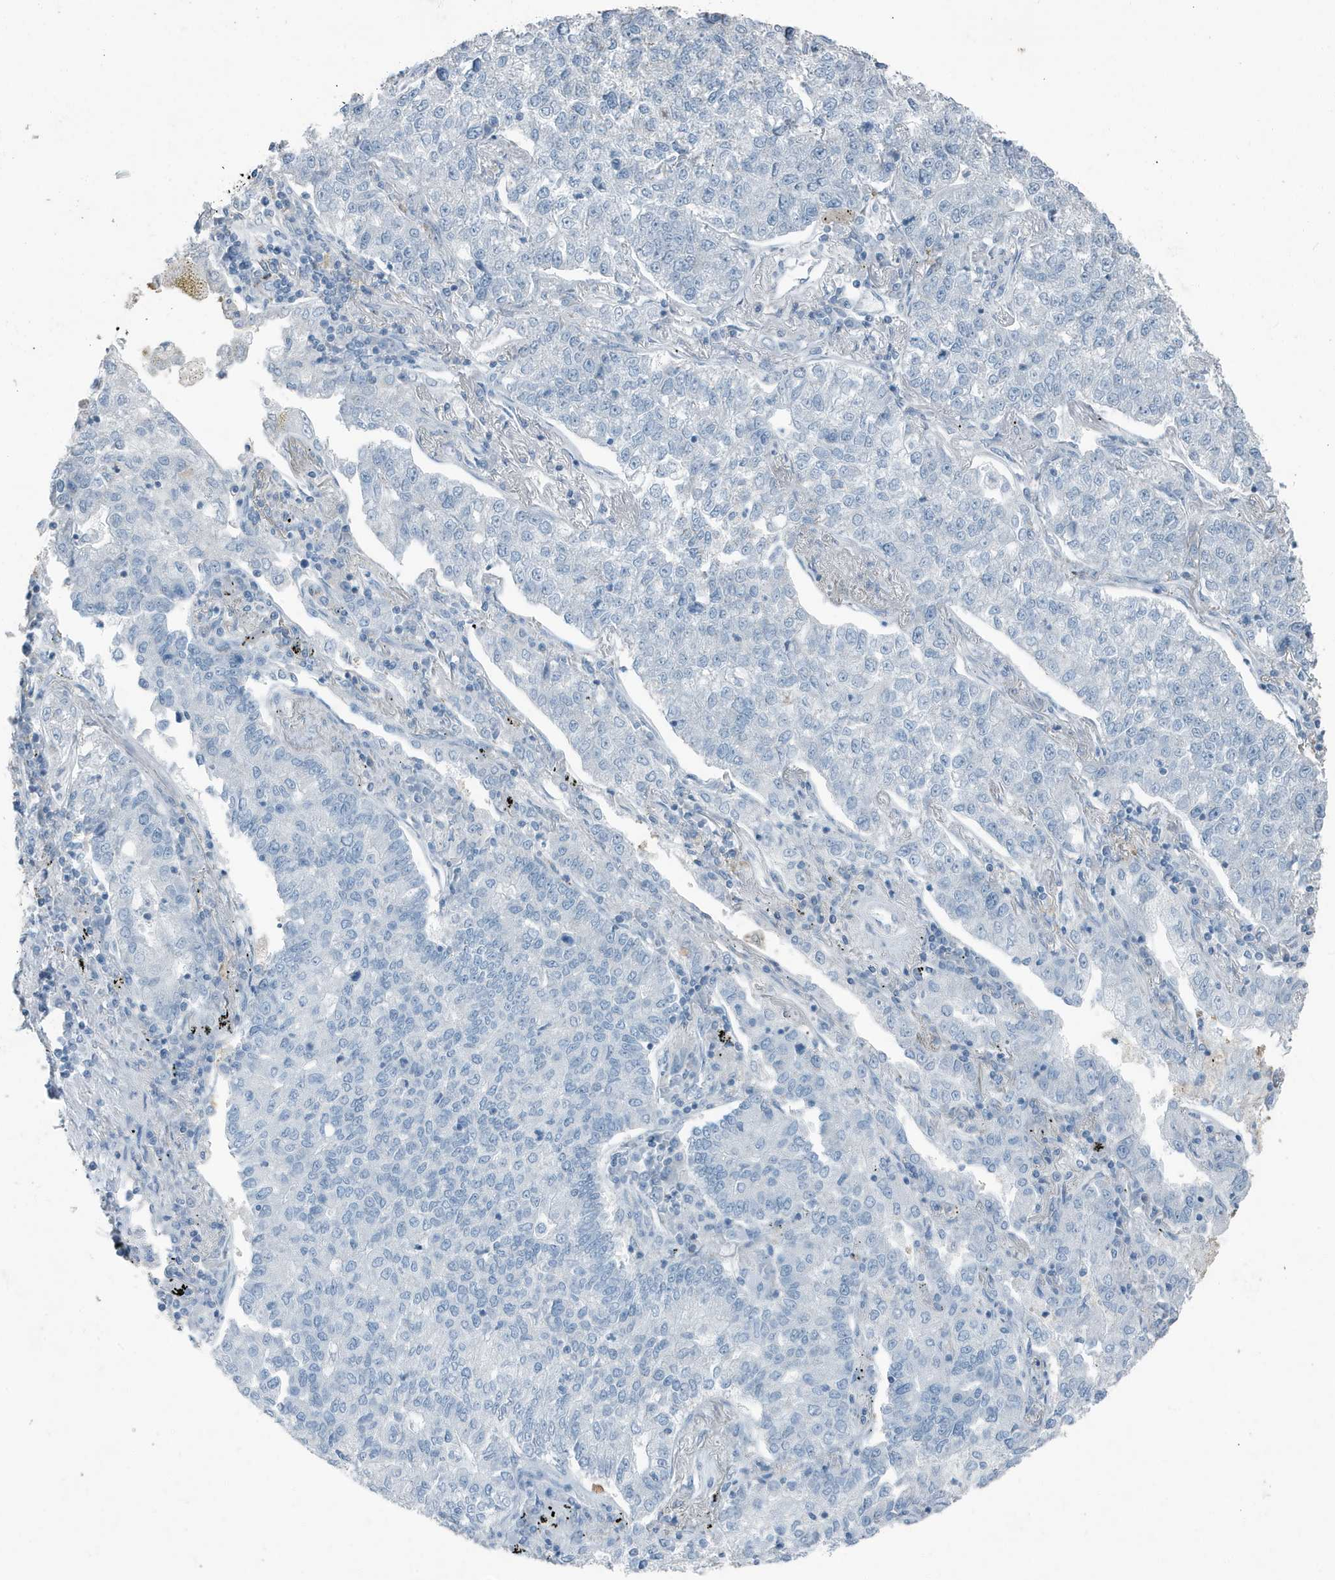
{"staining": {"intensity": "negative", "quantity": "none", "location": "none"}, "tissue": "lung cancer", "cell_type": "Tumor cells", "image_type": "cancer", "snomed": [{"axis": "morphology", "description": "Adenocarcinoma, NOS"}, {"axis": "topography", "description": "Lung"}], "caption": "DAB immunohistochemical staining of lung cancer (adenocarcinoma) exhibits no significant positivity in tumor cells.", "gene": "FAM162A", "patient": {"sex": "male", "age": 49}}